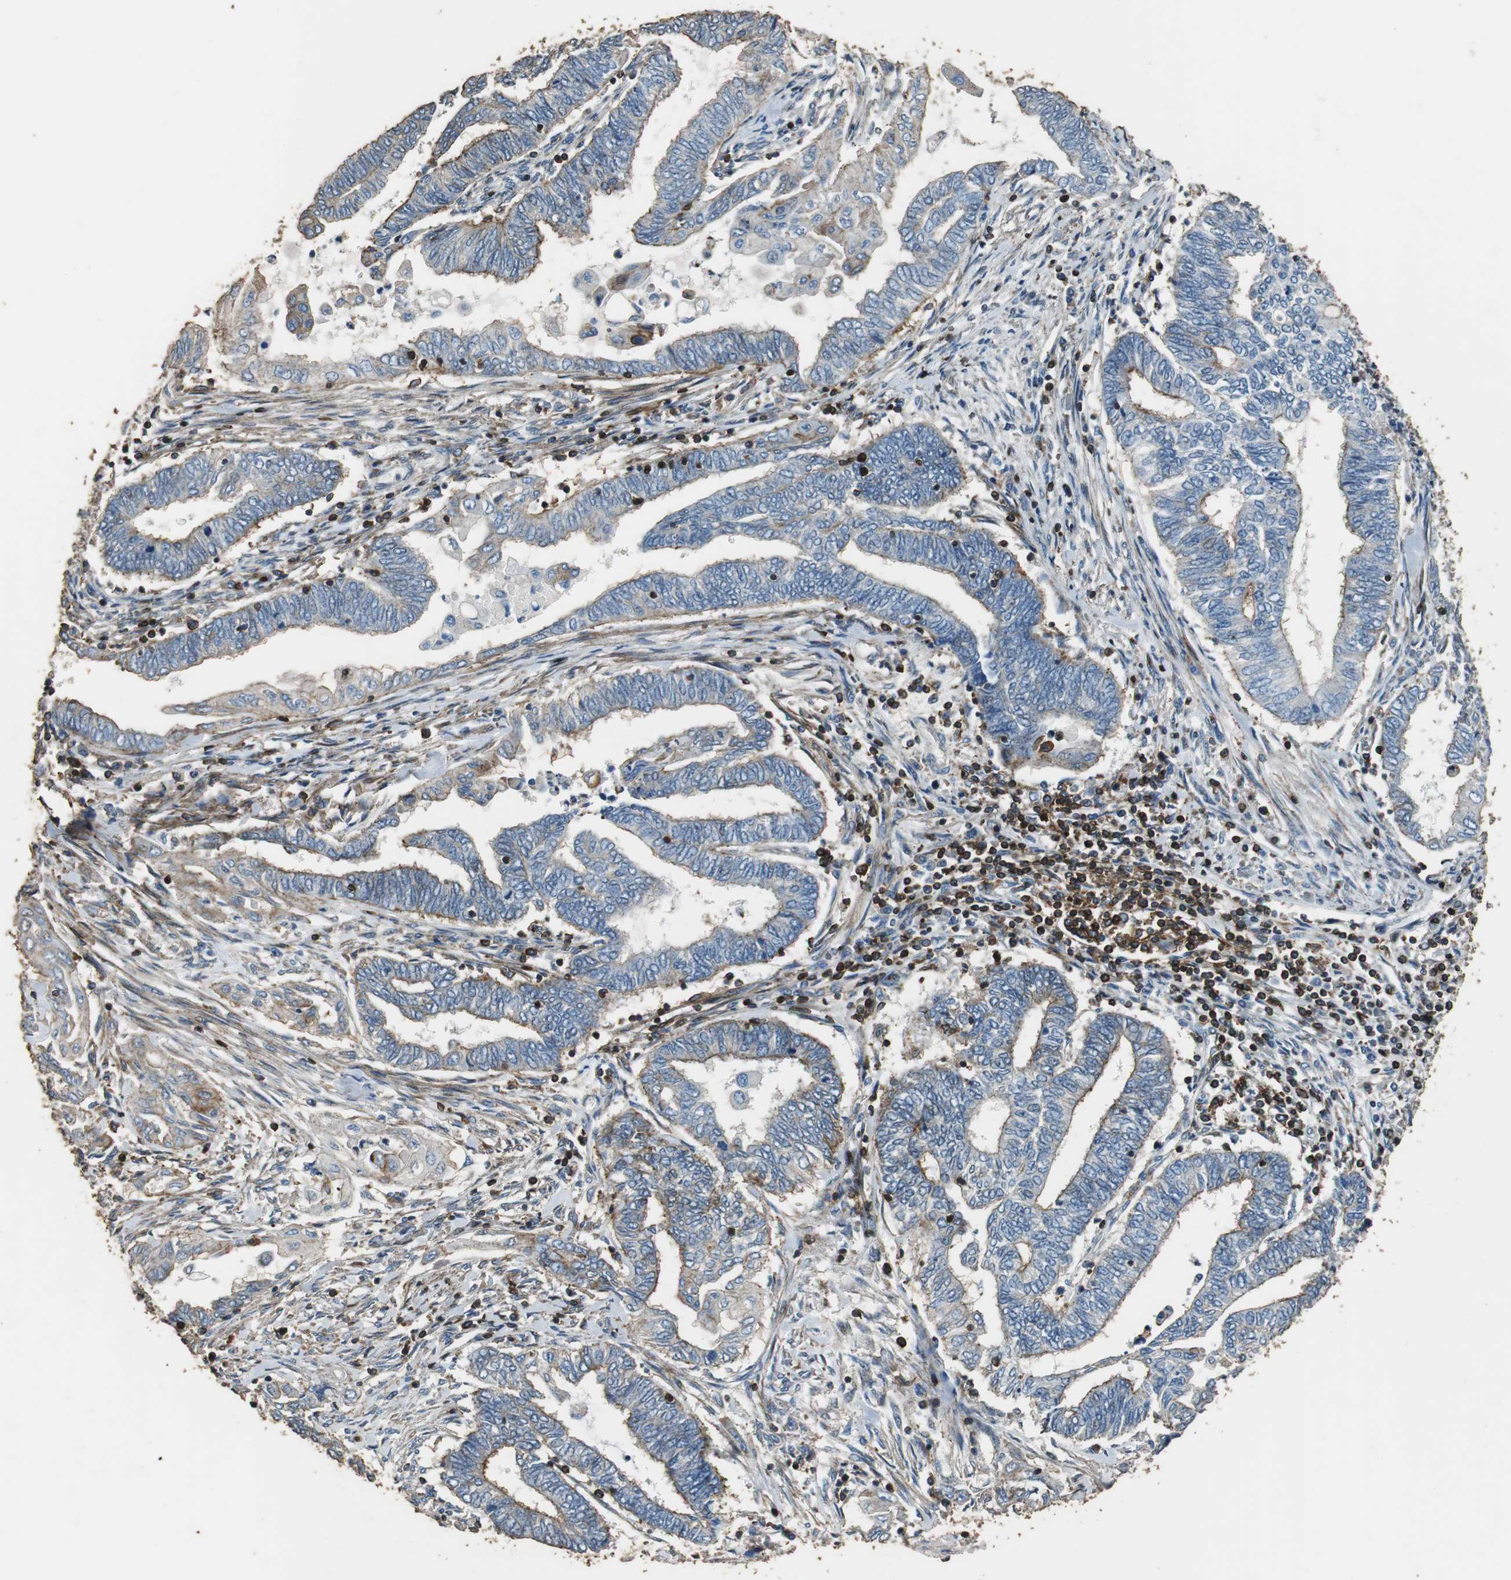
{"staining": {"intensity": "weak", "quantity": "25%-75%", "location": "cytoplasmic/membranous"}, "tissue": "endometrial cancer", "cell_type": "Tumor cells", "image_type": "cancer", "snomed": [{"axis": "morphology", "description": "Adenocarcinoma, NOS"}, {"axis": "topography", "description": "Uterus"}, {"axis": "topography", "description": "Endometrium"}], "caption": "Adenocarcinoma (endometrial) stained with immunohistochemistry demonstrates weak cytoplasmic/membranous expression in about 25%-75% of tumor cells.", "gene": "PRKRA", "patient": {"sex": "female", "age": 70}}